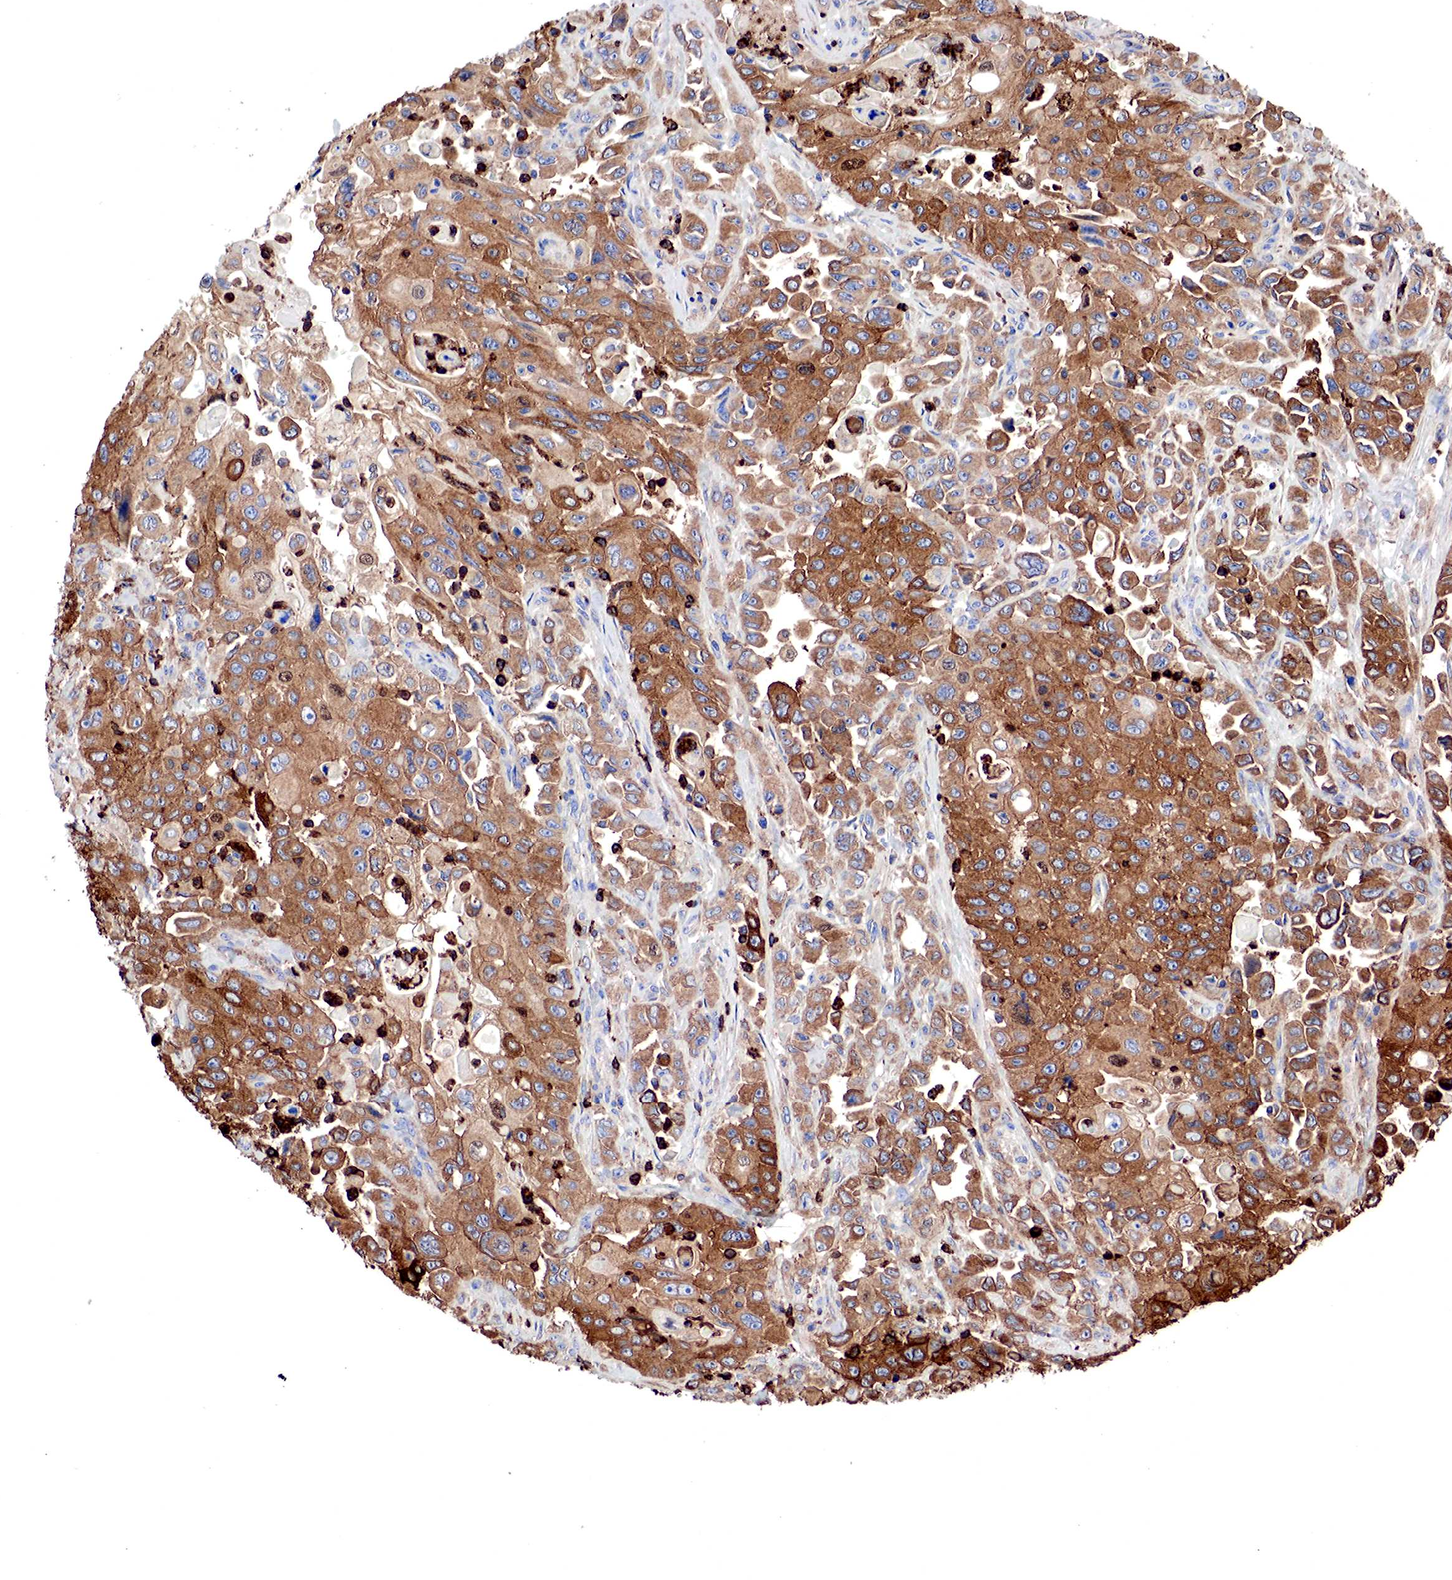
{"staining": {"intensity": "strong", "quantity": ">75%", "location": "cytoplasmic/membranous"}, "tissue": "pancreatic cancer", "cell_type": "Tumor cells", "image_type": "cancer", "snomed": [{"axis": "morphology", "description": "Adenocarcinoma, NOS"}, {"axis": "topography", "description": "Pancreas"}], "caption": "Protein analysis of adenocarcinoma (pancreatic) tissue reveals strong cytoplasmic/membranous positivity in about >75% of tumor cells.", "gene": "G6PD", "patient": {"sex": "male", "age": 70}}